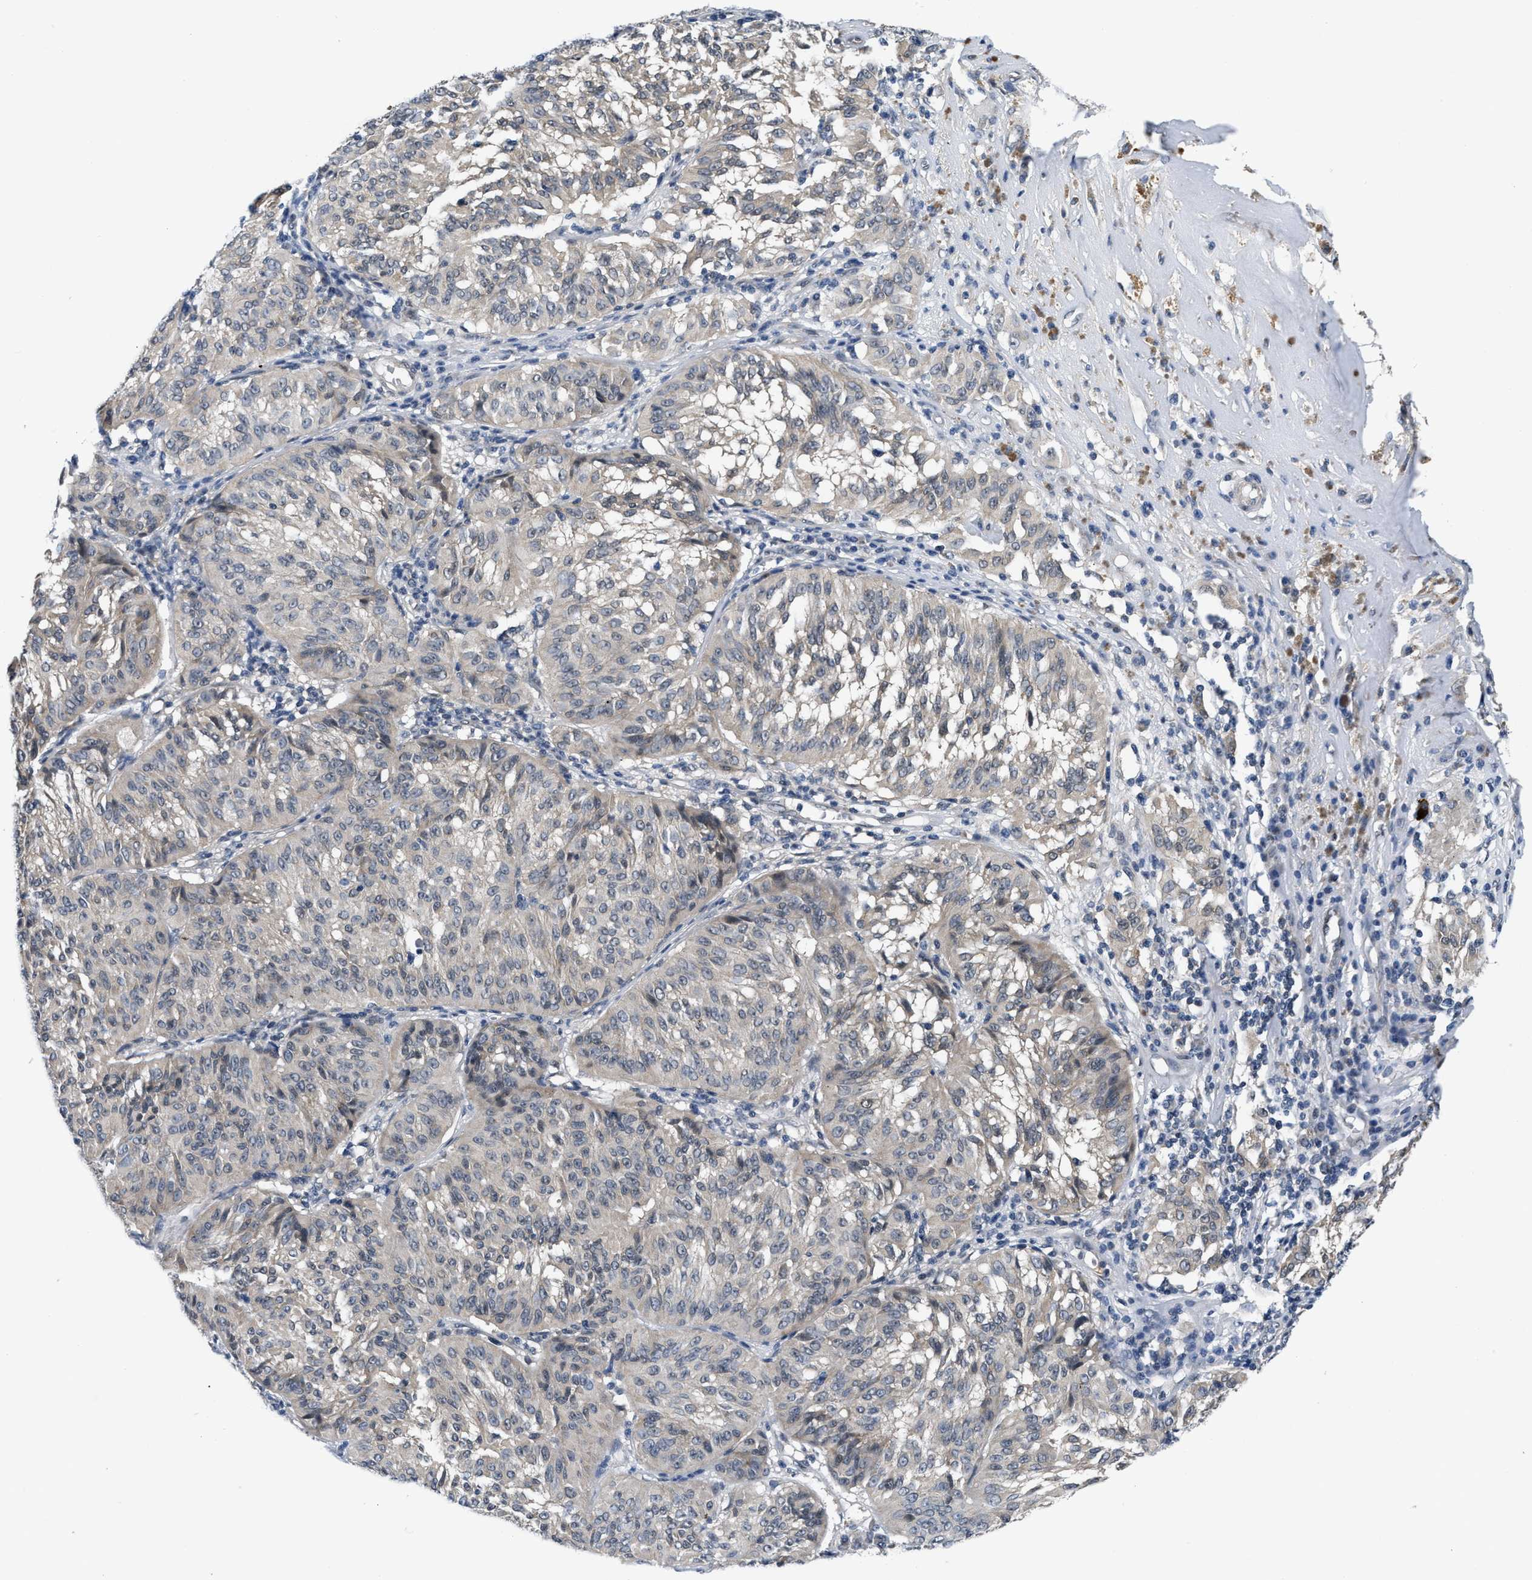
{"staining": {"intensity": "negative", "quantity": "none", "location": "none"}, "tissue": "melanoma", "cell_type": "Tumor cells", "image_type": "cancer", "snomed": [{"axis": "morphology", "description": "Malignant melanoma, NOS"}, {"axis": "topography", "description": "Skin"}], "caption": "A micrograph of malignant melanoma stained for a protein shows no brown staining in tumor cells. (Brightfield microscopy of DAB (3,3'-diaminobenzidine) IHC at high magnification).", "gene": "SMAD4", "patient": {"sex": "female", "age": 72}}